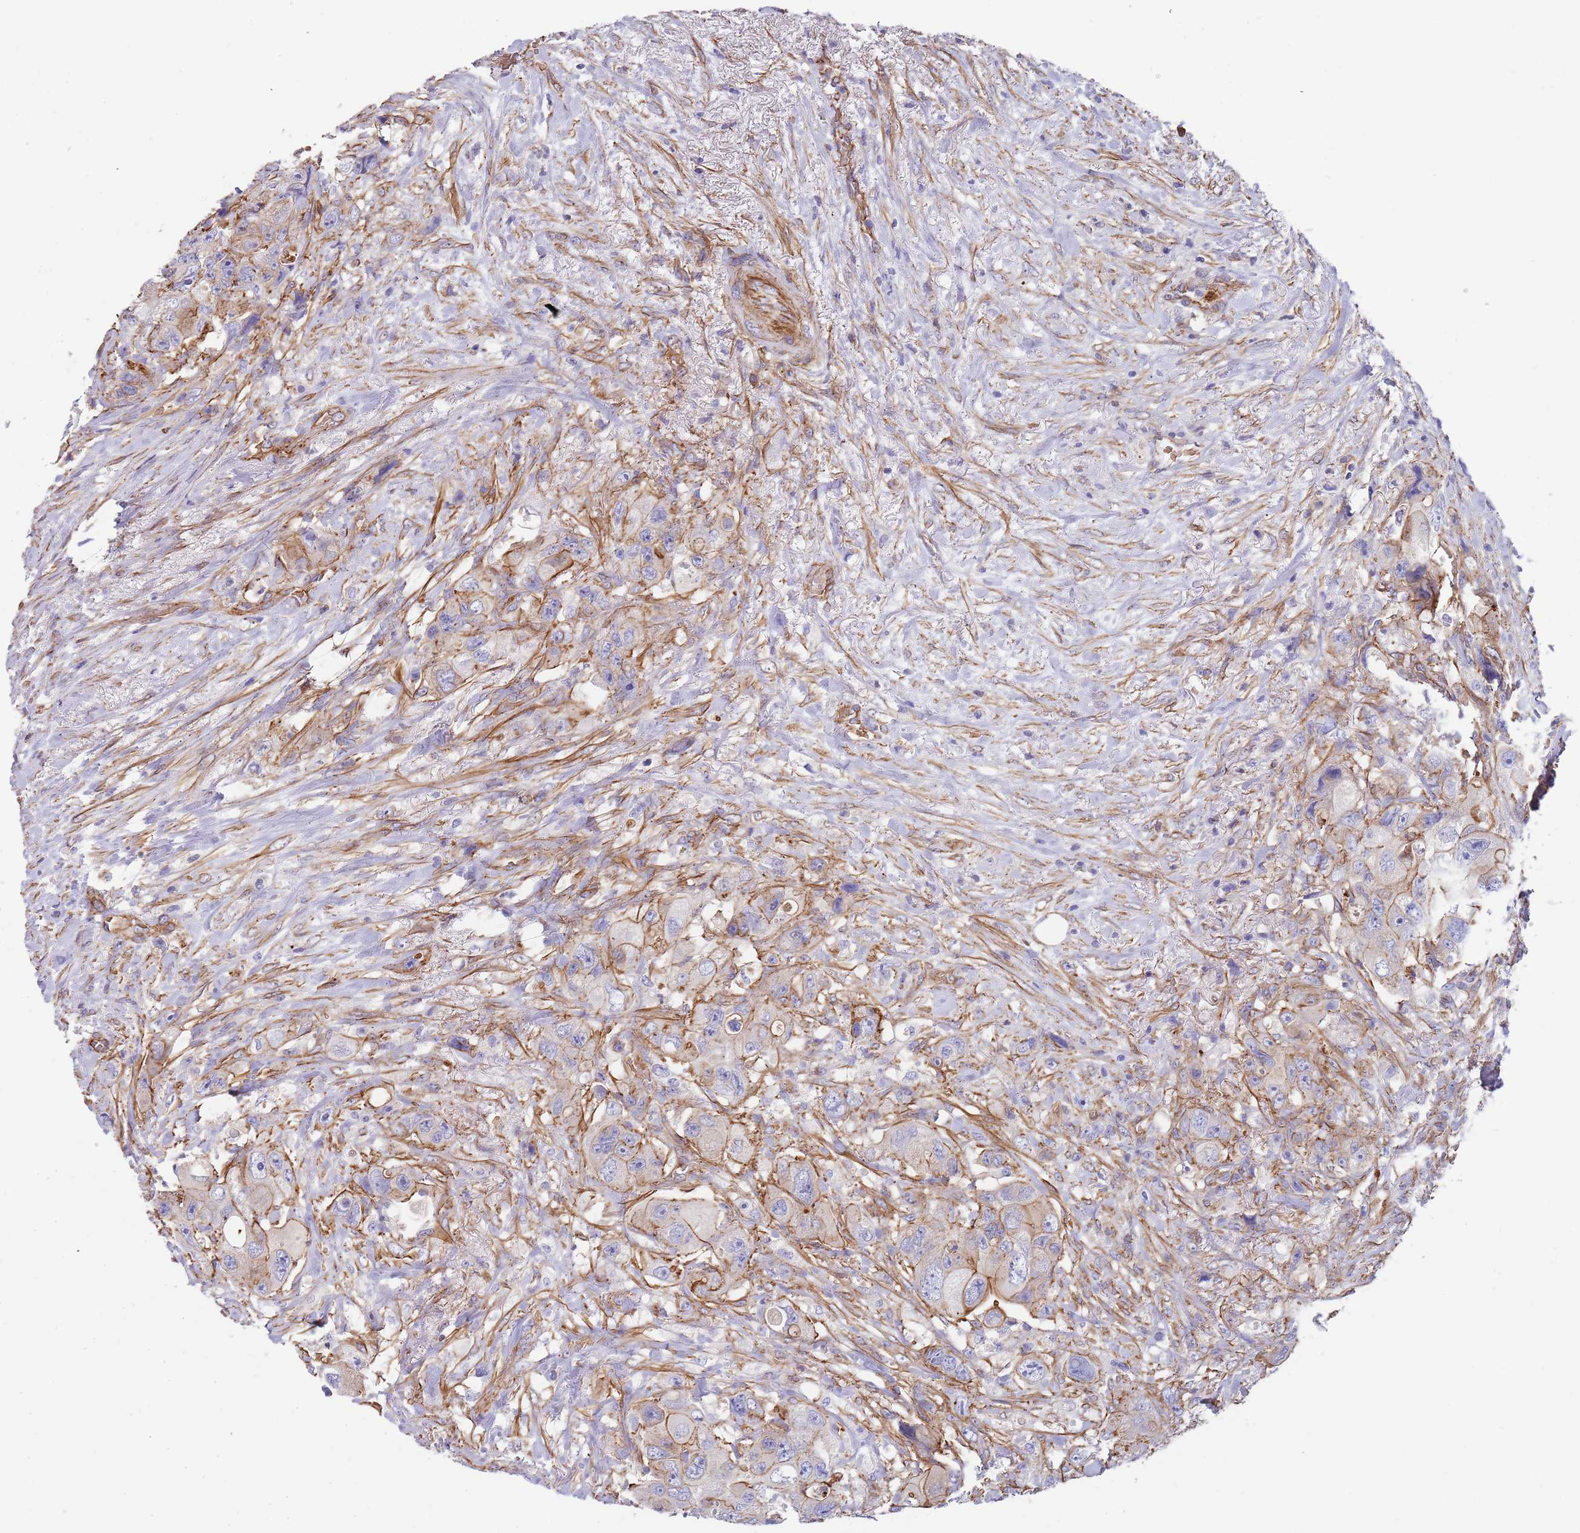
{"staining": {"intensity": "moderate", "quantity": ">75%", "location": "cytoplasmic/membranous"}, "tissue": "colorectal cancer", "cell_type": "Tumor cells", "image_type": "cancer", "snomed": [{"axis": "morphology", "description": "Adenocarcinoma, NOS"}, {"axis": "topography", "description": "Colon"}], "caption": "Tumor cells display medium levels of moderate cytoplasmic/membranous staining in about >75% of cells in colorectal cancer (adenocarcinoma). (Brightfield microscopy of DAB IHC at high magnification).", "gene": "GFRAL", "patient": {"sex": "female", "age": 46}}